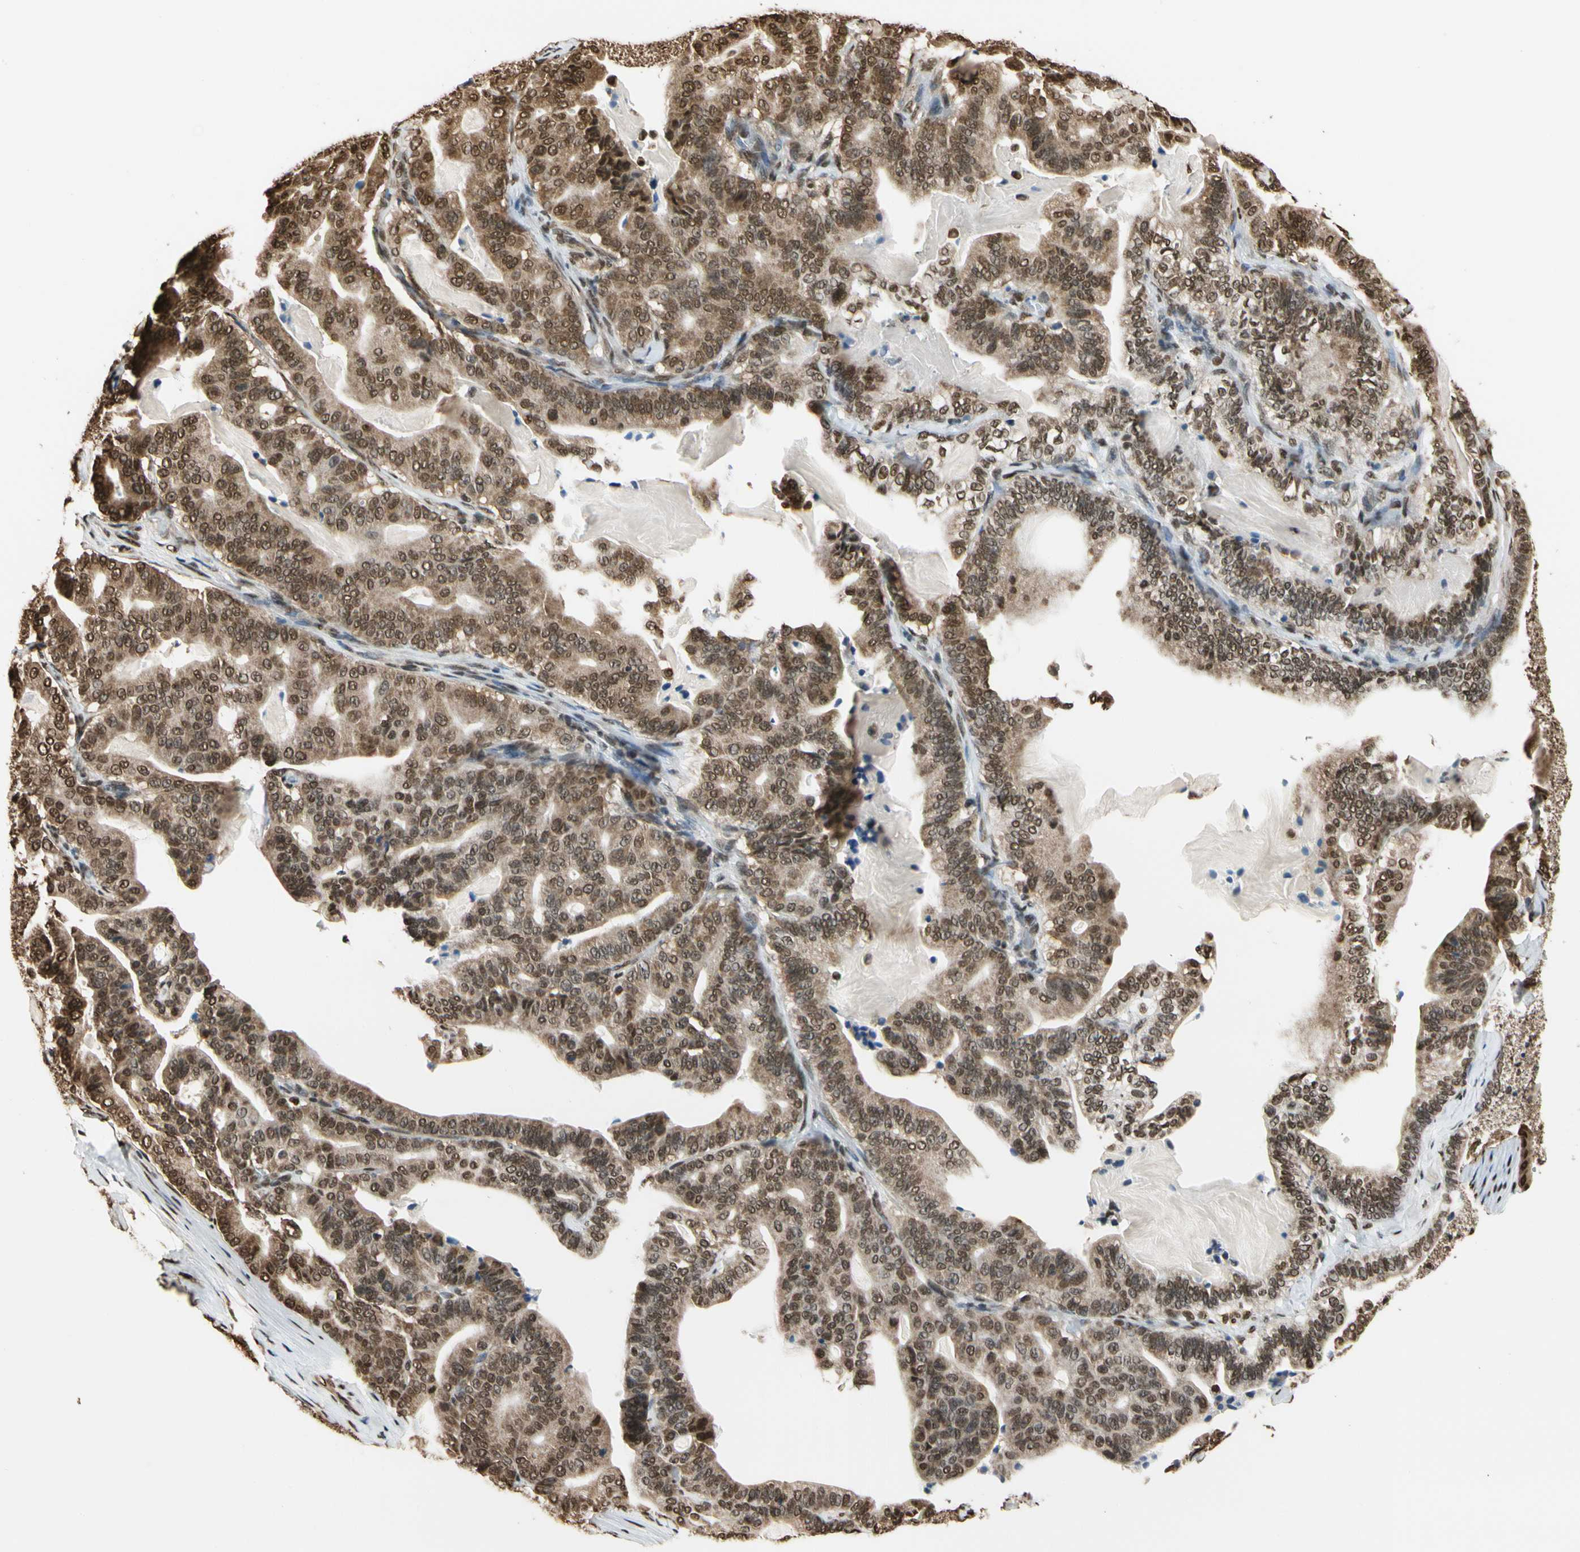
{"staining": {"intensity": "moderate", "quantity": ">75%", "location": "cytoplasmic/membranous,nuclear"}, "tissue": "pancreatic cancer", "cell_type": "Tumor cells", "image_type": "cancer", "snomed": [{"axis": "morphology", "description": "Adenocarcinoma, NOS"}, {"axis": "topography", "description": "Pancreas"}], "caption": "Pancreatic cancer was stained to show a protein in brown. There is medium levels of moderate cytoplasmic/membranous and nuclear staining in about >75% of tumor cells.", "gene": "HNRNPK", "patient": {"sex": "male", "age": 63}}